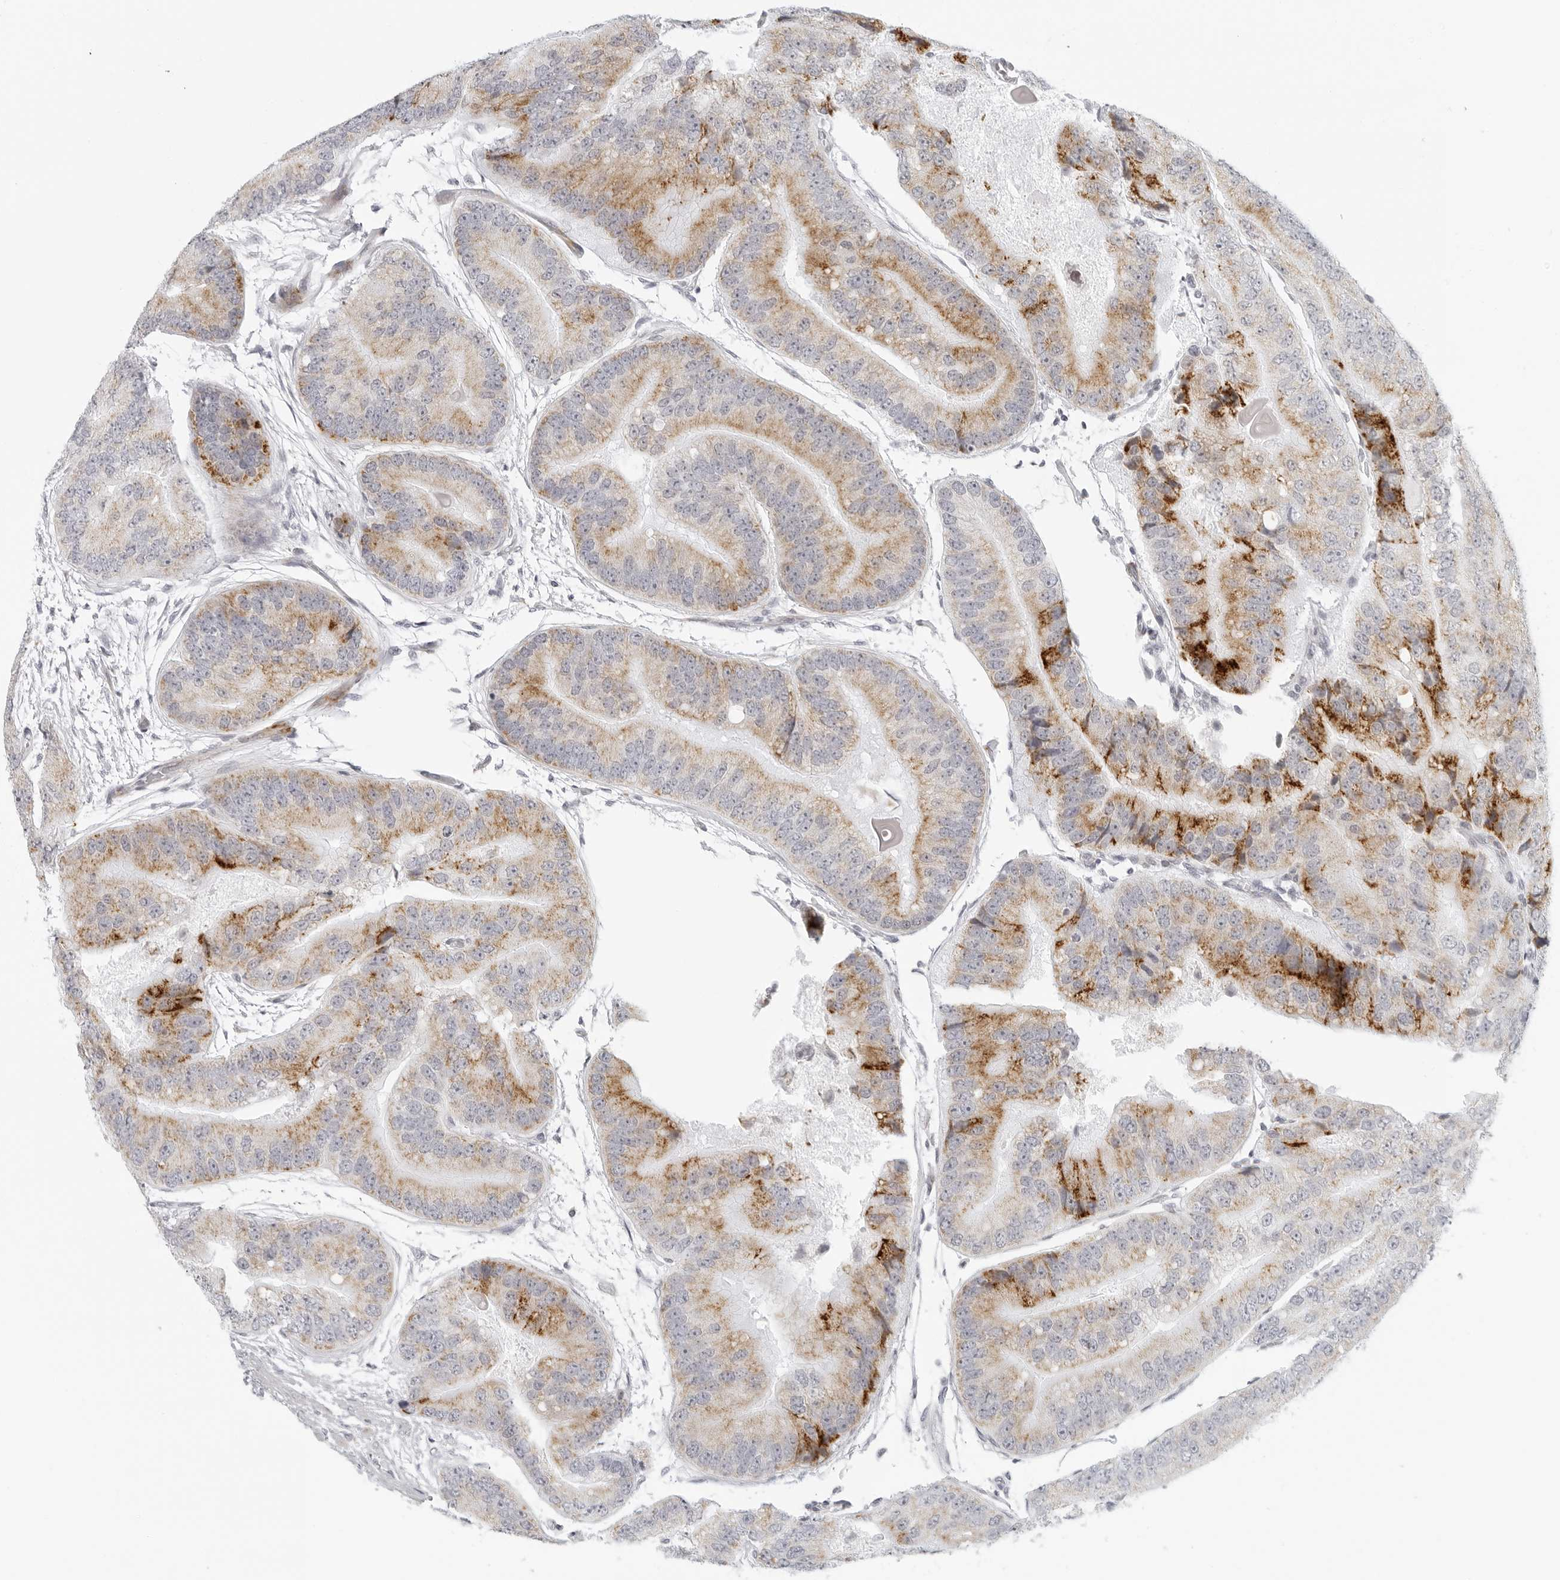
{"staining": {"intensity": "moderate", "quantity": "25%-75%", "location": "cytoplasmic/membranous"}, "tissue": "prostate cancer", "cell_type": "Tumor cells", "image_type": "cancer", "snomed": [{"axis": "morphology", "description": "Adenocarcinoma, High grade"}, {"axis": "topography", "description": "Prostate"}], "caption": "Prostate adenocarcinoma (high-grade) tissue displays moderate cytoplasmic/membranous staining in about 25%-75% of tumor cells", "gene": "RPS6KC1", "patient": {"sex": "male", "age": 70}}